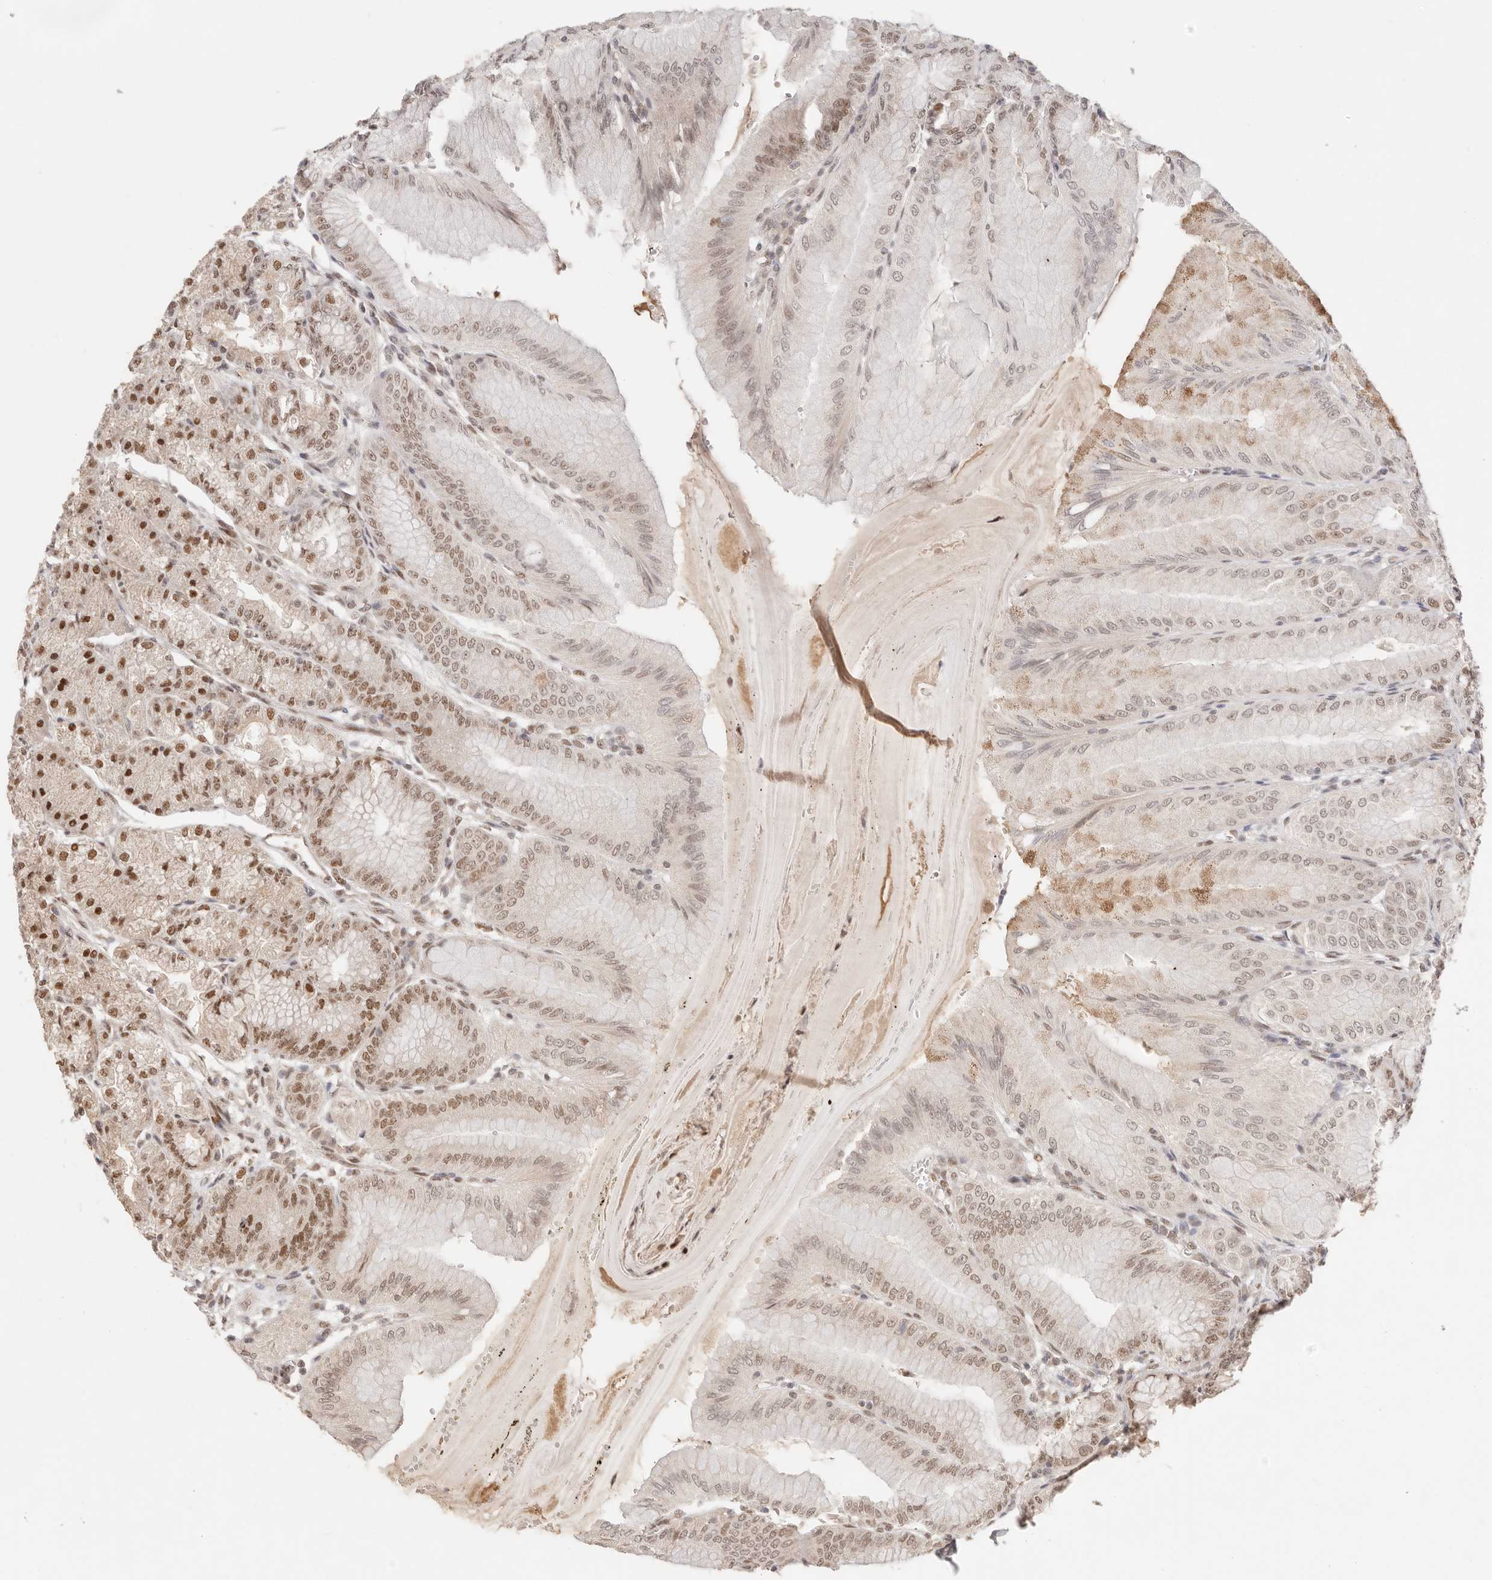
{"staining": {"intensity": "strong", "quantity": ">75%", "location": "nuclear"}, "tissue": "stomach", "cell_type": "Glandular cells", "image_type": "normal", "snomed": [{"axis": "morphology", "description": "Normal tissue, NOS"}, {"axis": "topography", "description": "Stomach, lower"}], "caption": "This micrograph shows IHC staining of unremarkable human stomach, with high strong nuclear positivity in about >75% of glandular cells.", "gene": "RFC3", "patient": {"sex": "male", "age": 71}}